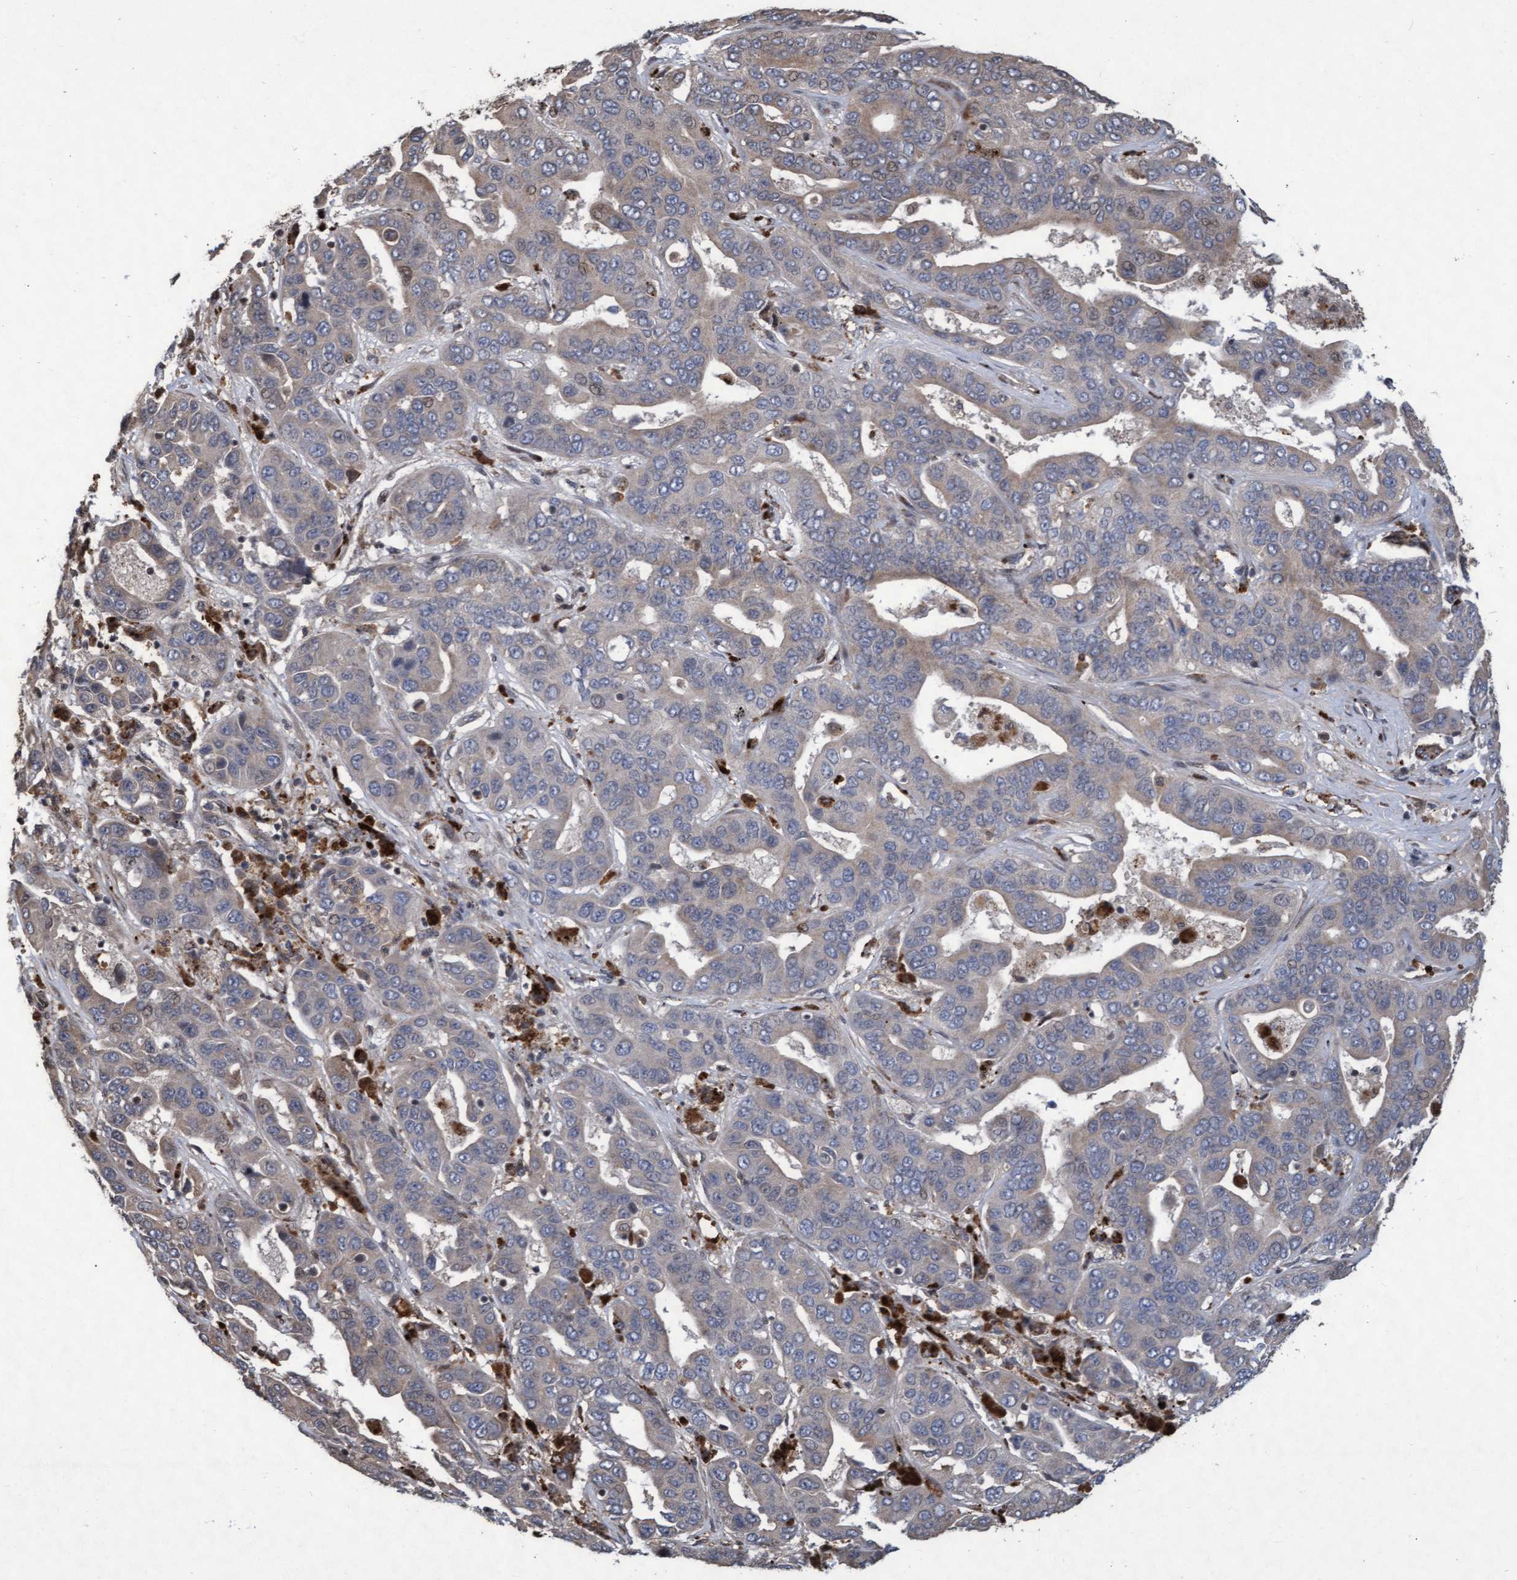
{"staining": {"intensity": "weak", "quantity": "25%-75%", "location": "cytoplasmic/membranous"}, "tissue": "liver cancer", "cell_type": "Tumor cells", "image_type": "cancer", "snomed": [{"axis": "morphology", "description": "Cholangiocarcinoma"}, {"axis": "topography", "description": "Liver"}], "caption": "An image of liver cholangiocarcinoma stained for a protein exhibits weak cytoplasmic/membranous brown staining in tumor cells. (IHC, brightfield microscopy, high magnification).", "gene": "KCNC2", "patient": {"sex": "female", "age": 52}}